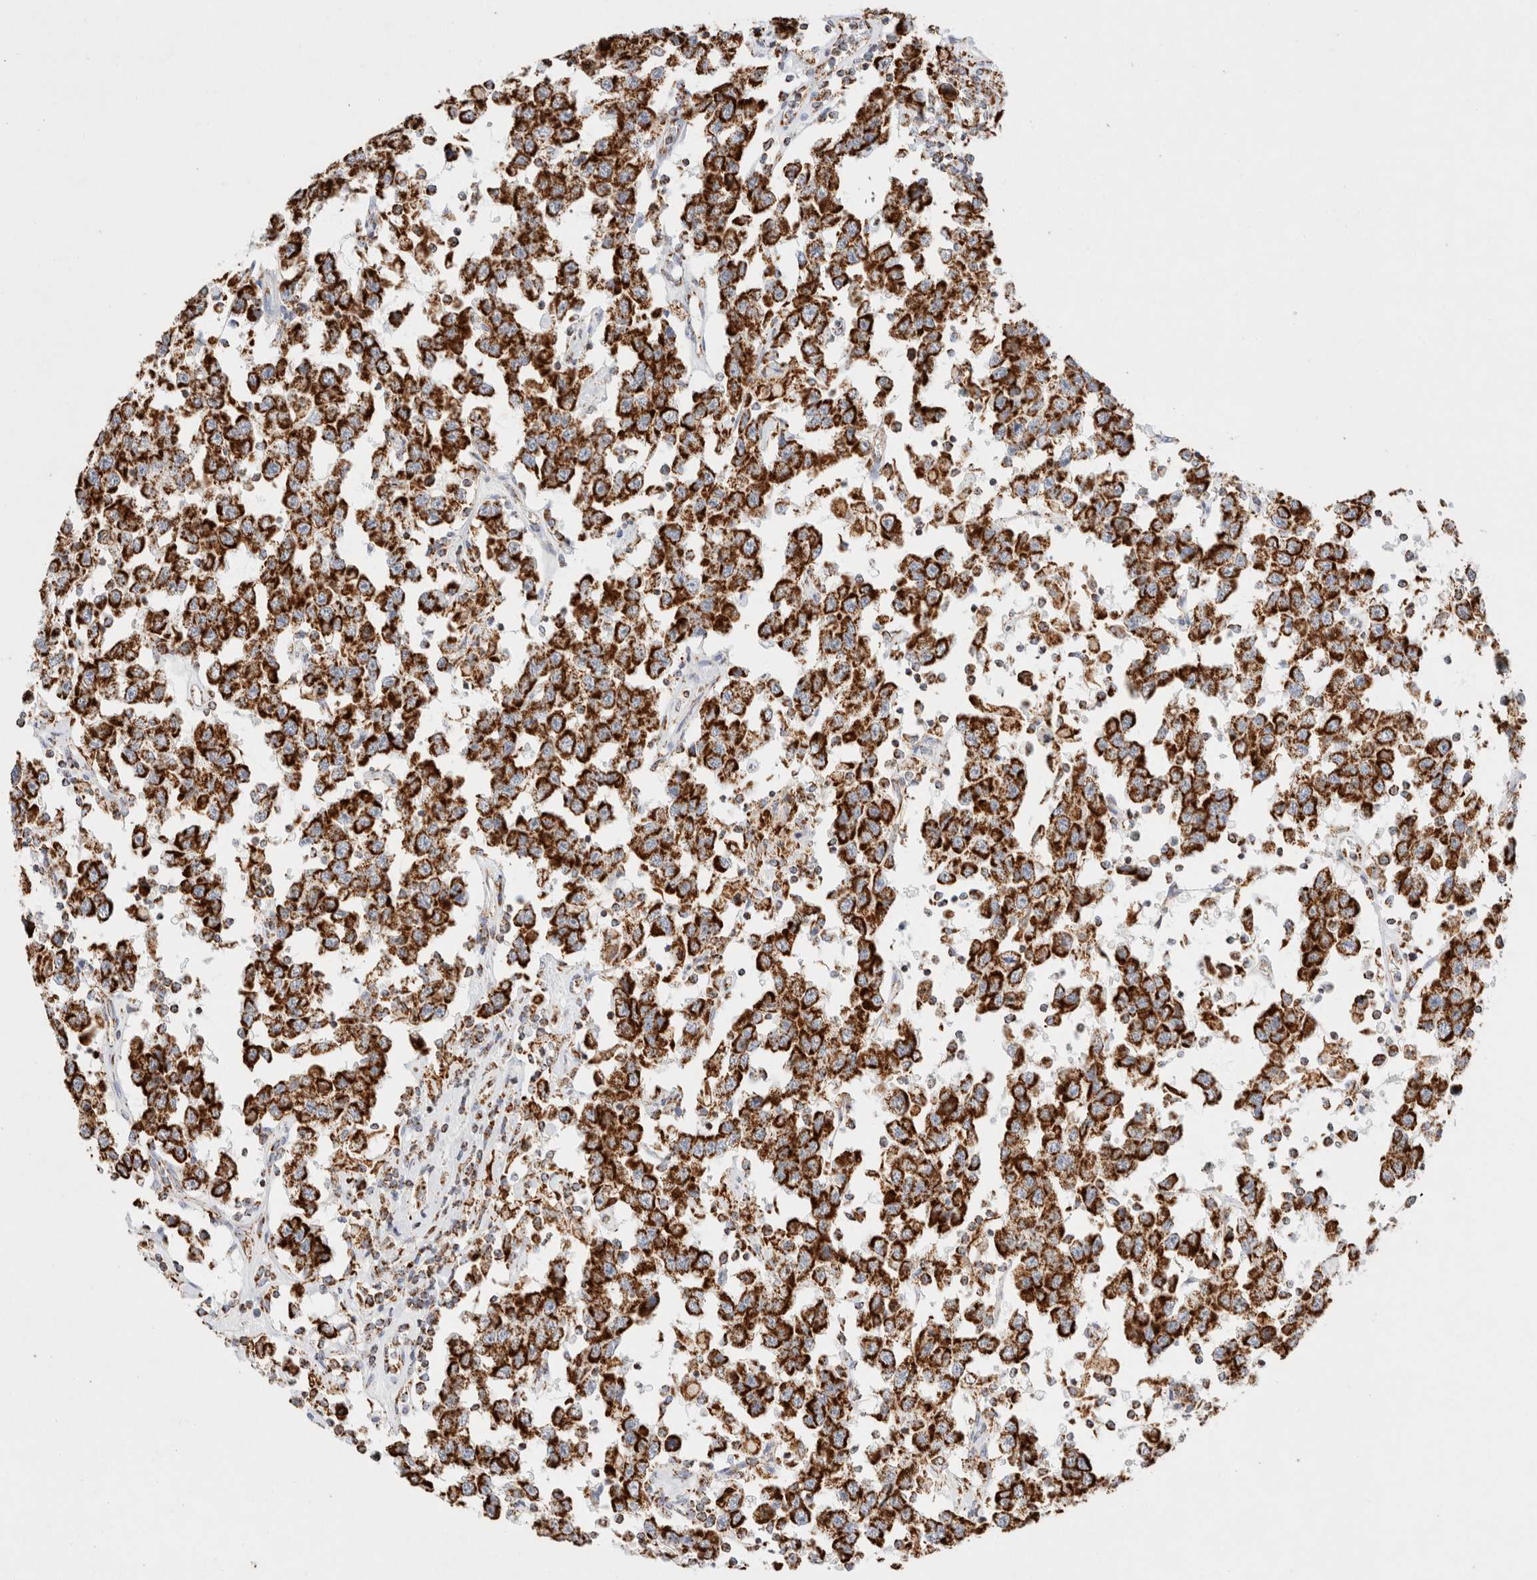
{"staining": {"intensity": "strong", "quantity": ">75%", "location": "cytoplasmic/membranous"}, "tissue": "testis cancer", "cell_type": "Tumor cells", "image_type": "cancer", "snomed": [{"axis": "morphology", "description": "Seminoma, NOS"}, {"axis": "topography", "description": "Testis"}], "caption": "This photomicrograph displays IHC staining of testis cancer (seminoma), with high strong cytoplasmic/membranous expression in approximately >75% of tumor cells.", "gene": "PHB2", "patient": {"sex": "male", "age": 41}}